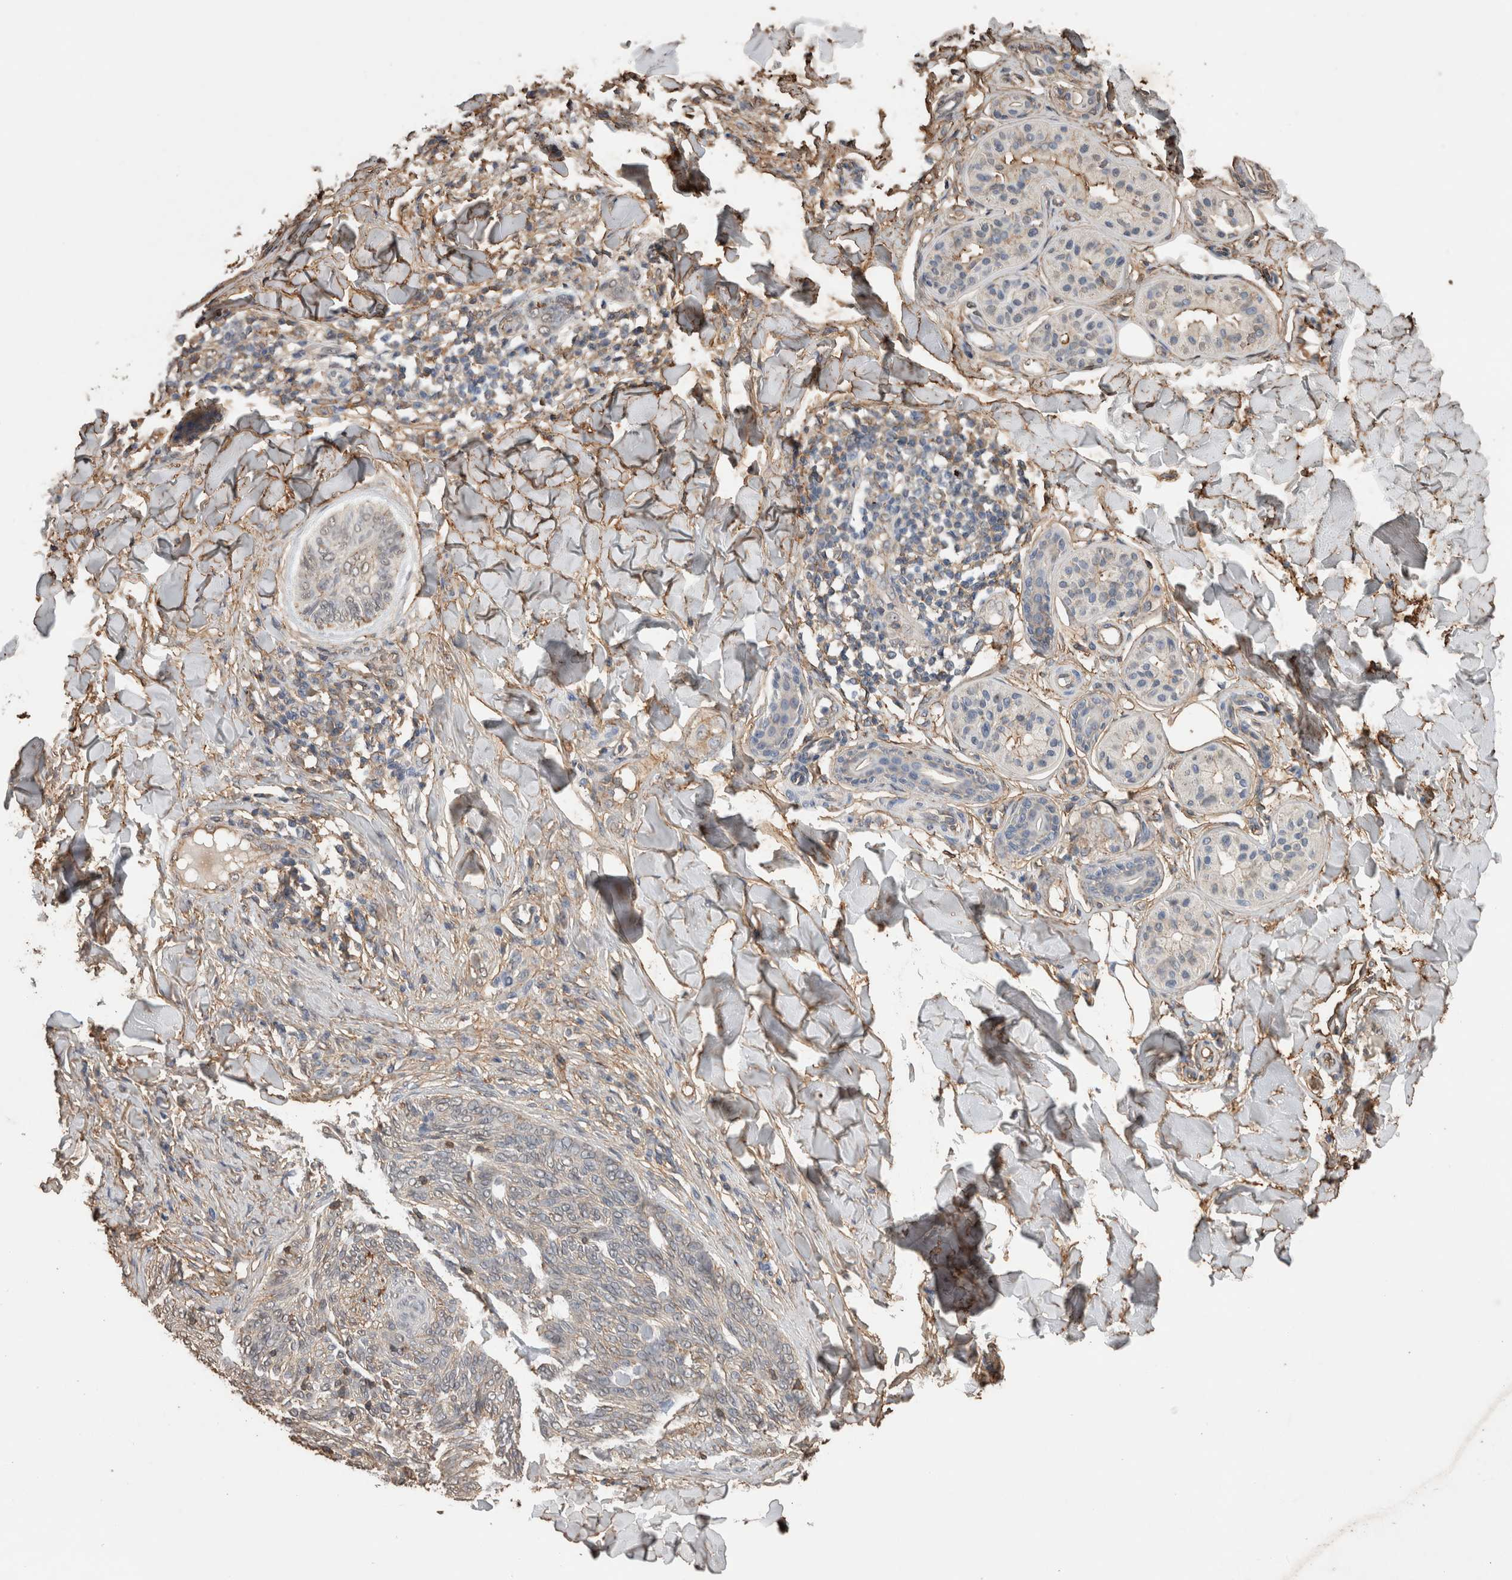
{"staining": {"intensity": "negative", "quantity": "none", "location": "none"}, "tissue": "skin cancer", "cell_type": "Tumor cells", "image_type": "cancer", "snomed": [{"axis": "morphology", "description": "Basal cell carcinoma"}, {"axis": "topography", "description": "Skin"}], "caption": "This micrograph is of basal cell carcinoma (skin) stained with IHC to label a protein in brown with the nuclei are counter-stained blue. There is no staining in tumor cells. (Stains: DAB (3,3'-diaminobenzidine) immunohistochemistry (IHC) with hematoxylin counter stain, Microscopy: brightfield microscopy at high magnification).", "gene": "S100A10", "patient": {"sex": "male", "age": 43}}